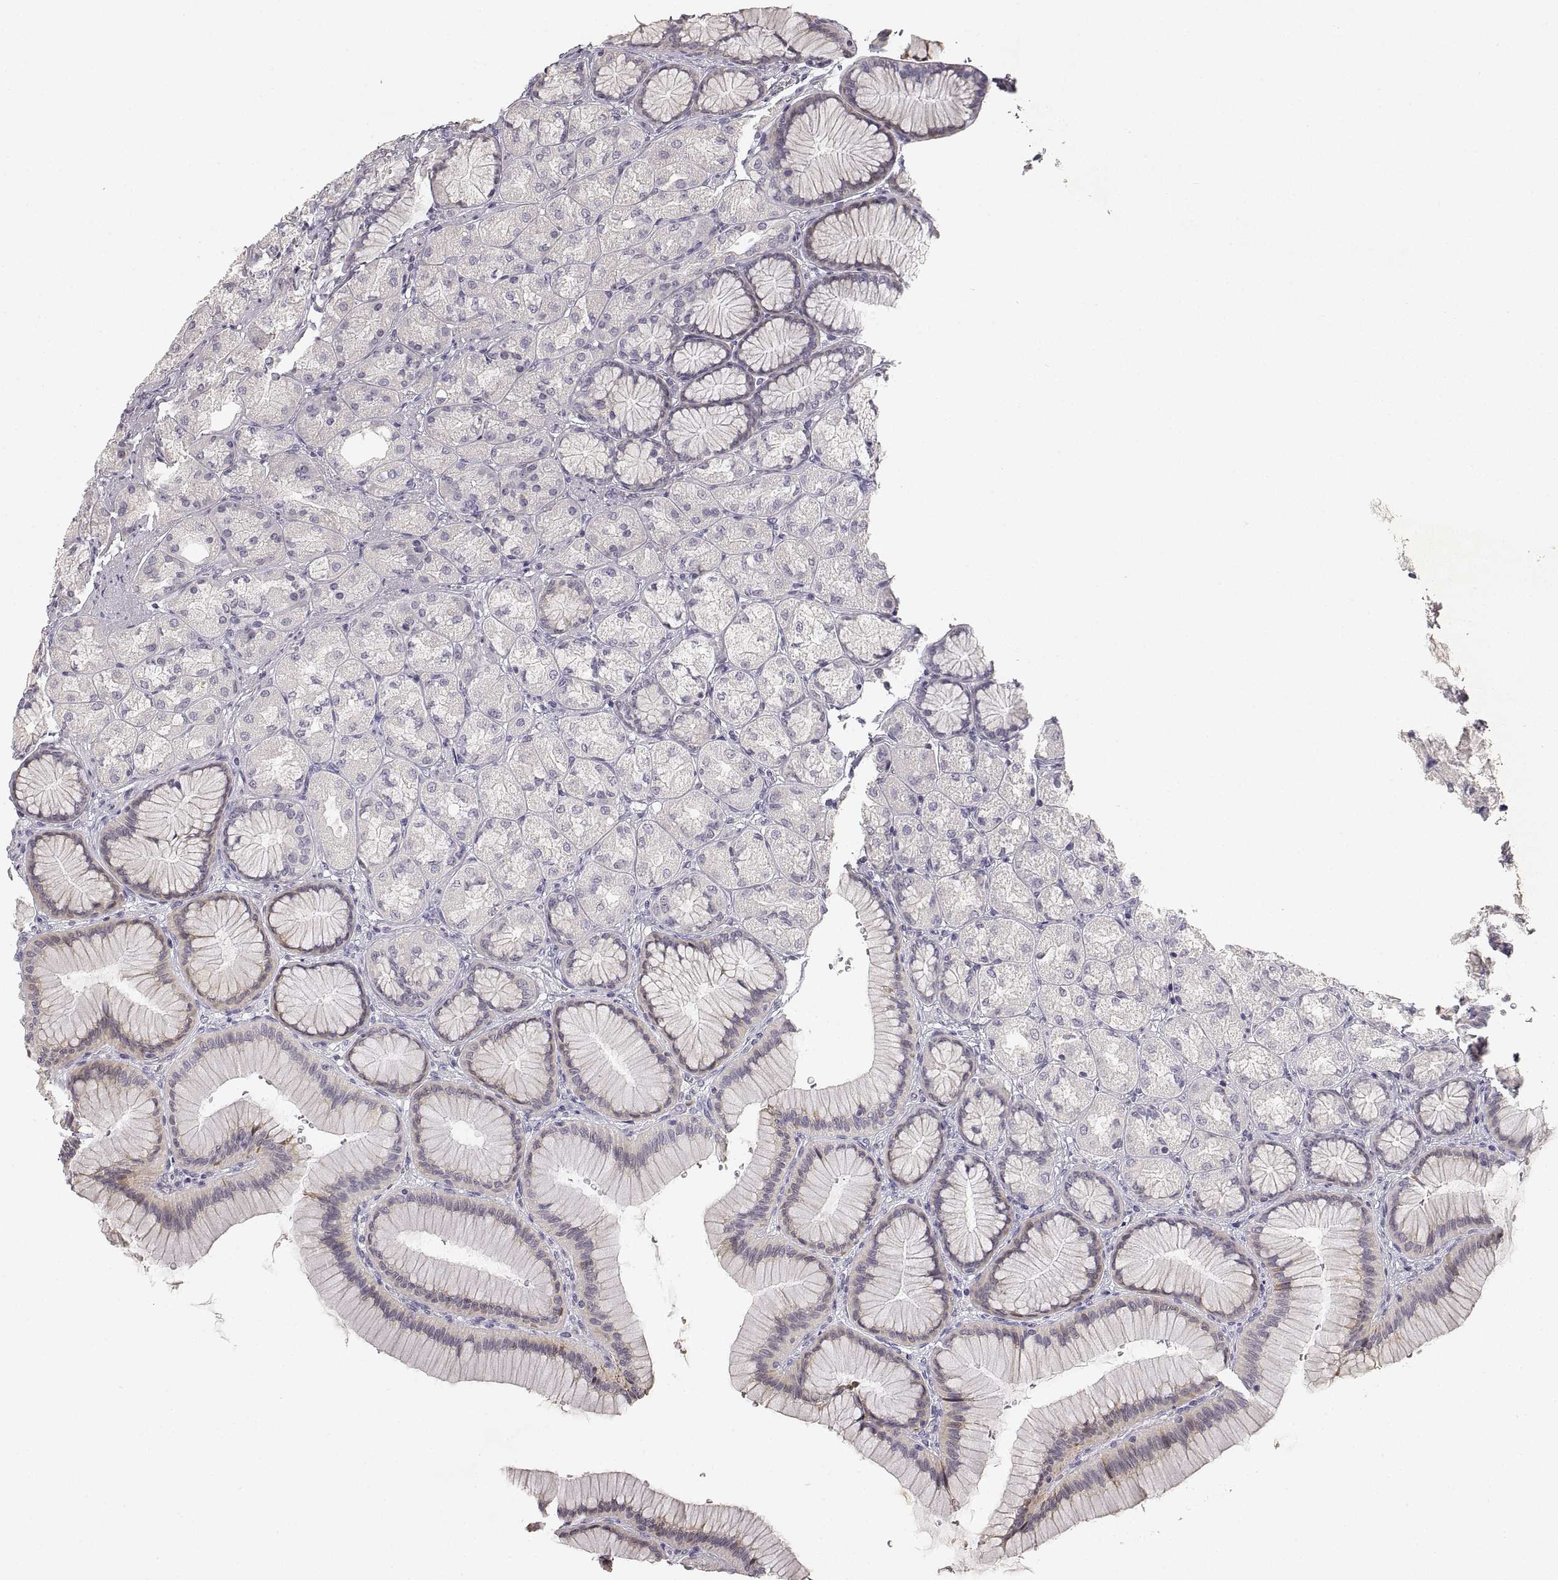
{"staining": {"intensity": "negative", "quantity": "none", "location": "none"}, "tissue": "stomach", "cell_type": "Glandular cells", "image_type": "normal", "snomed": [{"axis": "morphology", "description": "Normal tissue, NOS"}, {"axis": "morphology", "description": "Adenocarcinoma, NOS"}, {"axis": "morphology", "description": "Adenocarcinoma, High grade"}, {"axis": "topography", "description": "Stomach, upper"}, {"axis": "topography", "description": "Stomach"}], "caption": "Immunohistochemistry histopathology image of unremarkable human stomach stained for a protein (brown), which demonstrates no positivity in glandular cells. (DAB IHC, high magnification).", "gene": "RUNDC3A", "patient": {"sex": "female", "age": 65}}